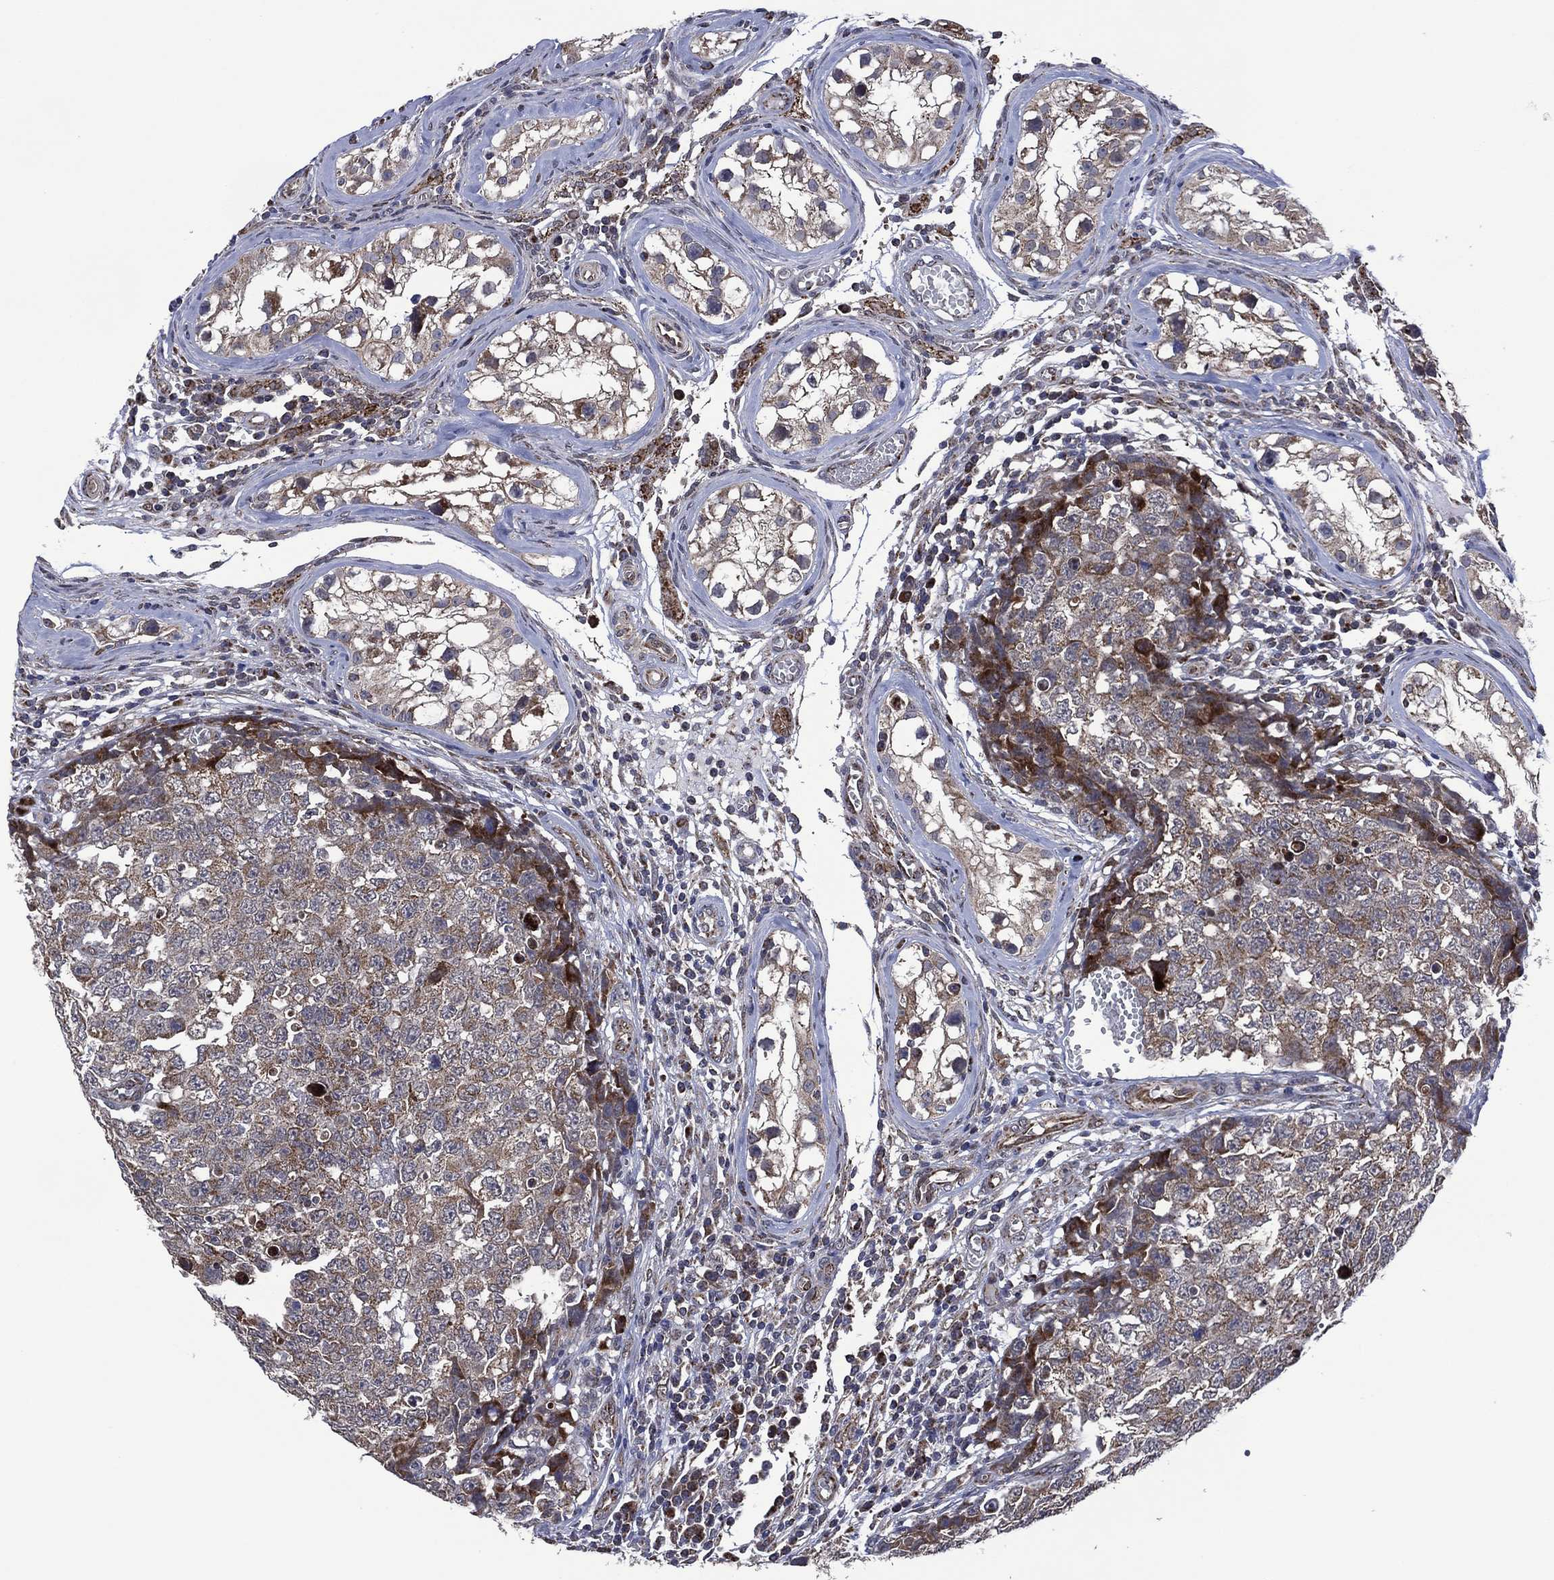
{"staining": {"intensity": "moderate", "quantity": "25%-75%", "location": "cytoplasmic/membranous"}, "tissue": "testis cancer", "cell_type": "Tumor cells", "image_type": "cancer", "snomed": [{"axis": "morphology", "description": "Carcinoma, Embryonal, NOS"}, {"axis": "topography", "description": "Testis"}], "caption": "Approximately 25%-75% of tumor cells in testis cancer (embryonal carcinoma) reveal moderate cytoplasmic/membranous protein staining as visualized by brown immunohistochemical staining.", "gene": "HTD2", "patient": {"sex": "male", "age": 23}}